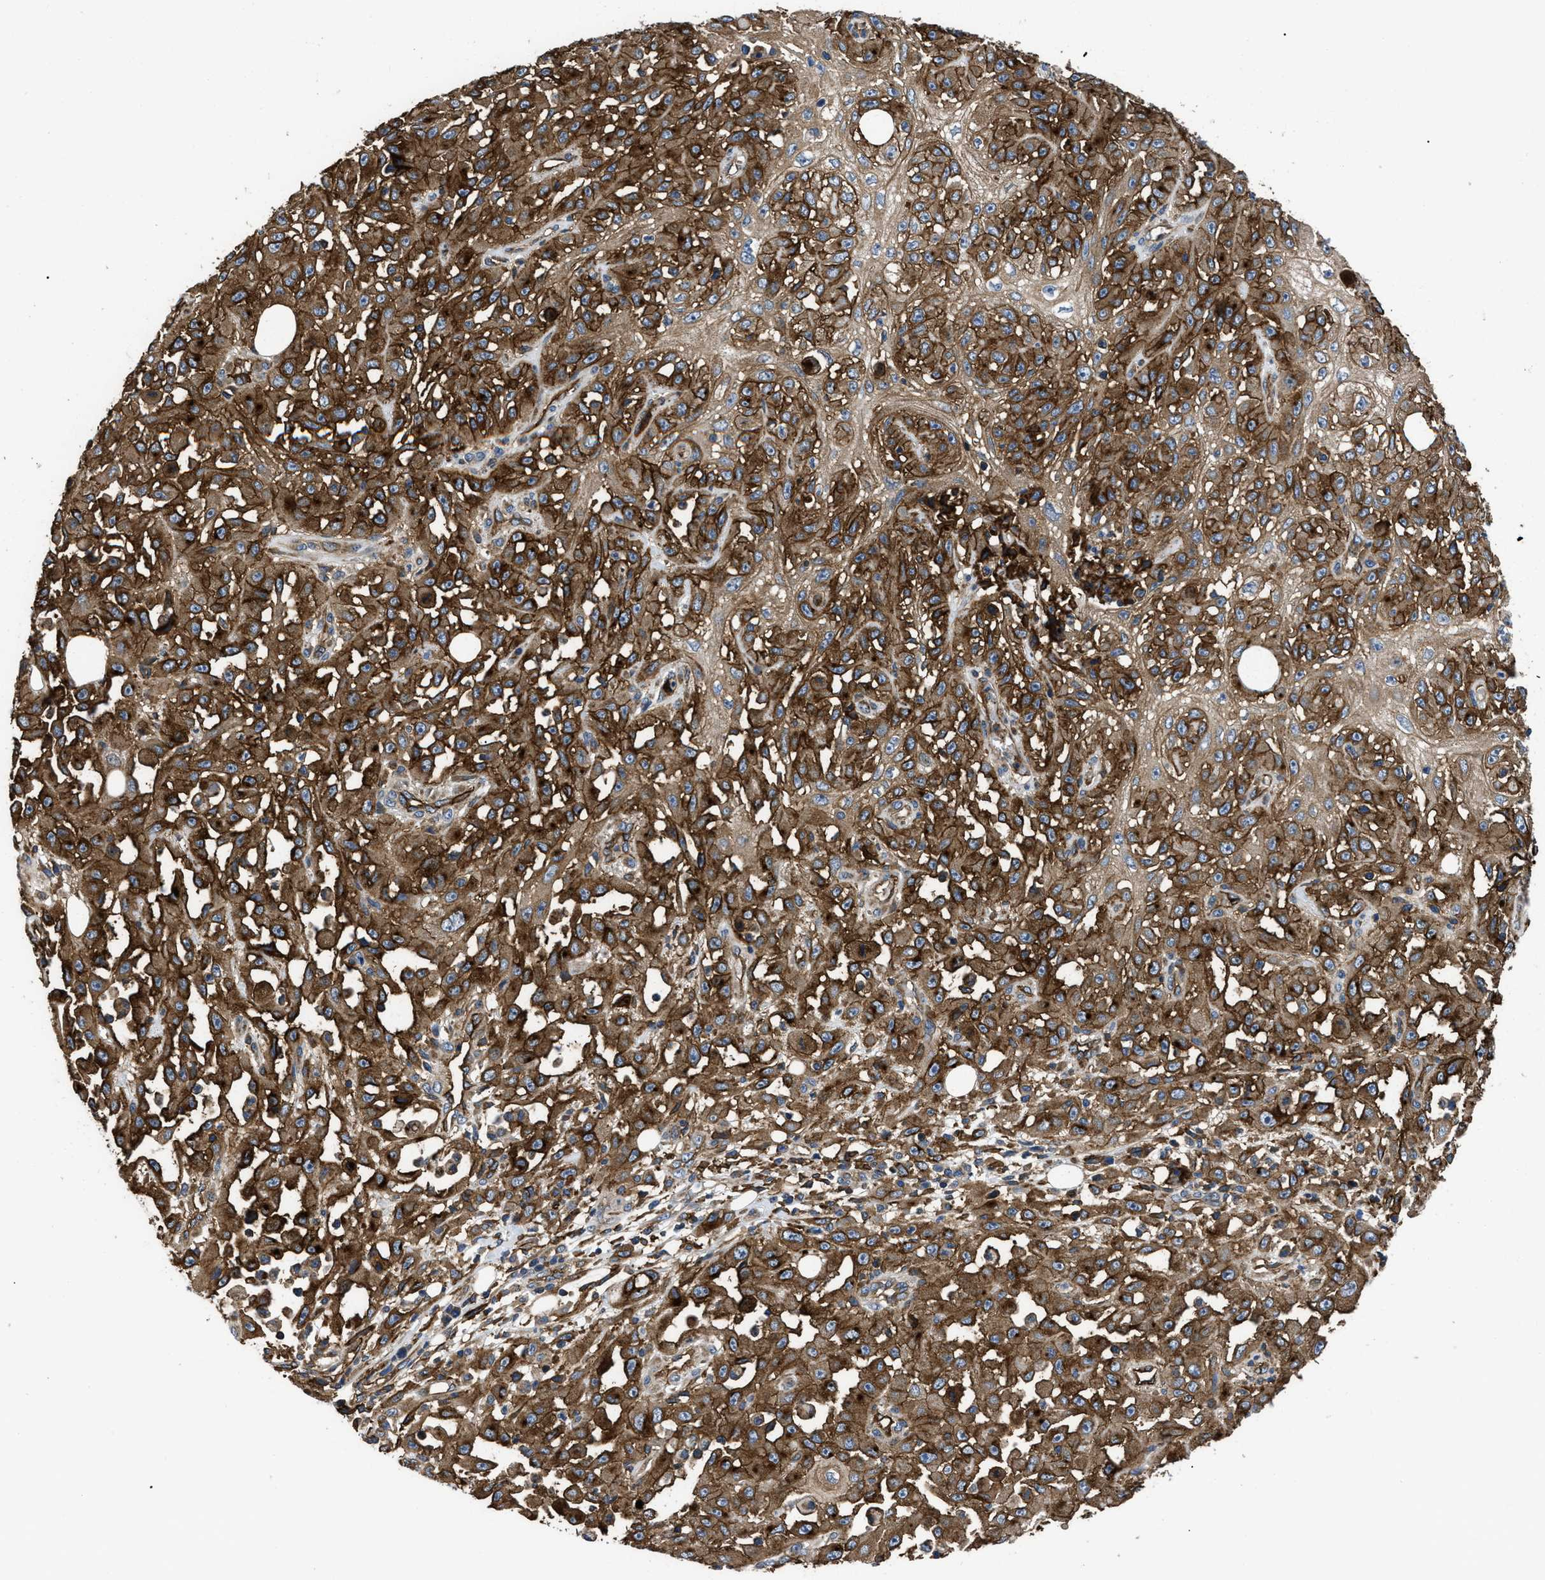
{"staining": {"intensity": "strong", "quantity": ">75%", "location": "cytoplasmic/membranous"}, "tissue": "skin cancer", "cell_type": "Tumor cells", "image_type": "cancer", "snomed": [{"axis": "morphology", "description": "Squamous cell carcinoma, NOS"}, {"axis": "morphology", "description": "Squamous cell carcinoma, metastatic, NOS"}, {"axis": "topography", "description": "Skin"}, {"axis": "topography", "description": "Lymph node"}], "caption": "A brown stain labels strong cytoplasmic/membranous positivity of a protein in skin cancer (metastatic squamous cell carcinoma) tumor cells.", "gene": "NT5E", "patient": {"sex": "male", "age": 75}}